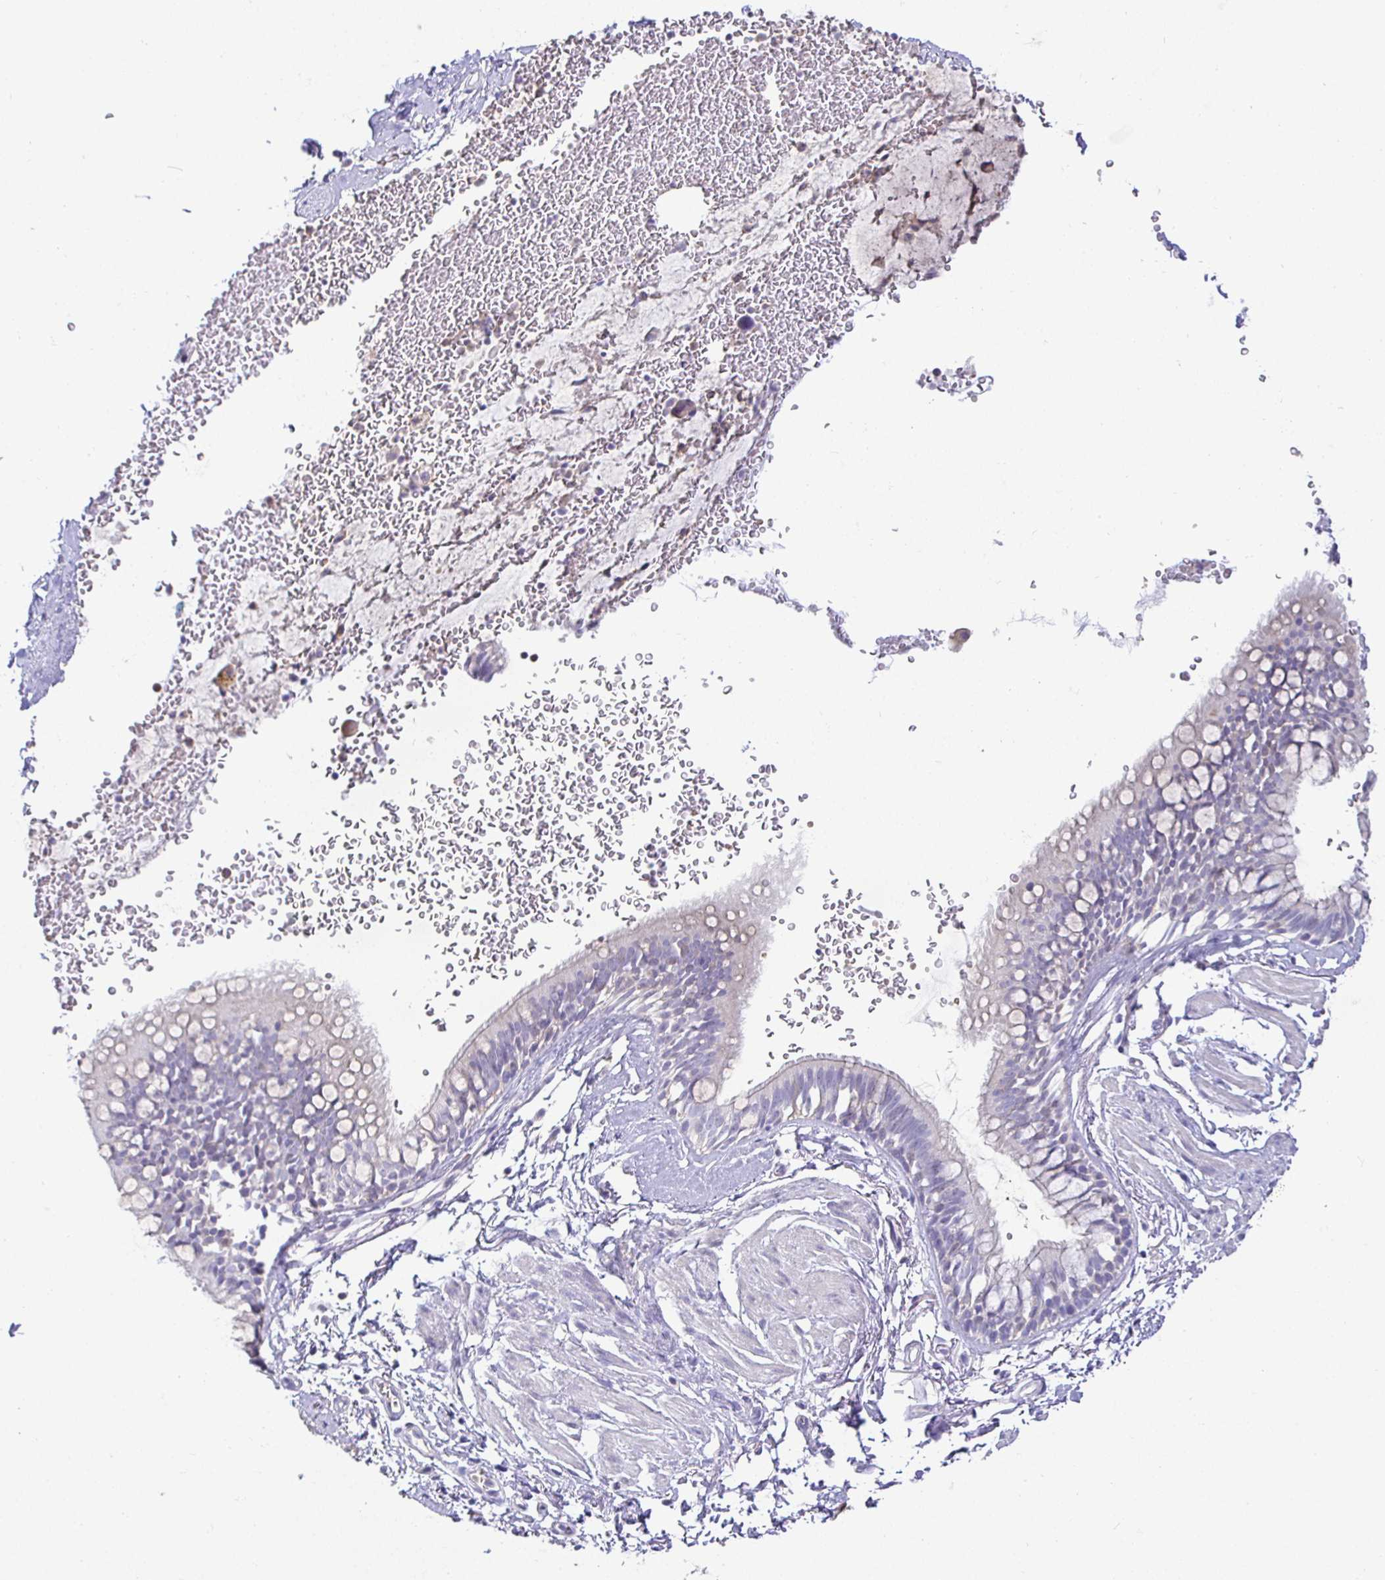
{"staining": {"intensity": "negative", "quantity": "none", "location": "none"}, "tissue": "adipose tissue", "cell_type": "Adipocytes", "image_type": "normal", "snomed": [{"axis": "morphology", "description": "Normal tissue, NOS"}, {"axis": "topography", "description": "Lymph node"}, {"axis": "topography", "description": "Cartilage tissue"}, {"axis": "topography", "description": "Bronchus"}], "caption": "Immunohistochemistry (IHC) of normal human adipose tissue exhibits no staining in adipocytes. Brightfield microscopy of IHC stained with DAB (3,3'-diaminobenzidine) (brown) and hematoxylin (blue), captured at high magnification.", "gene": "SIRPA", "patient": {"sex": "female", "age": 70}}